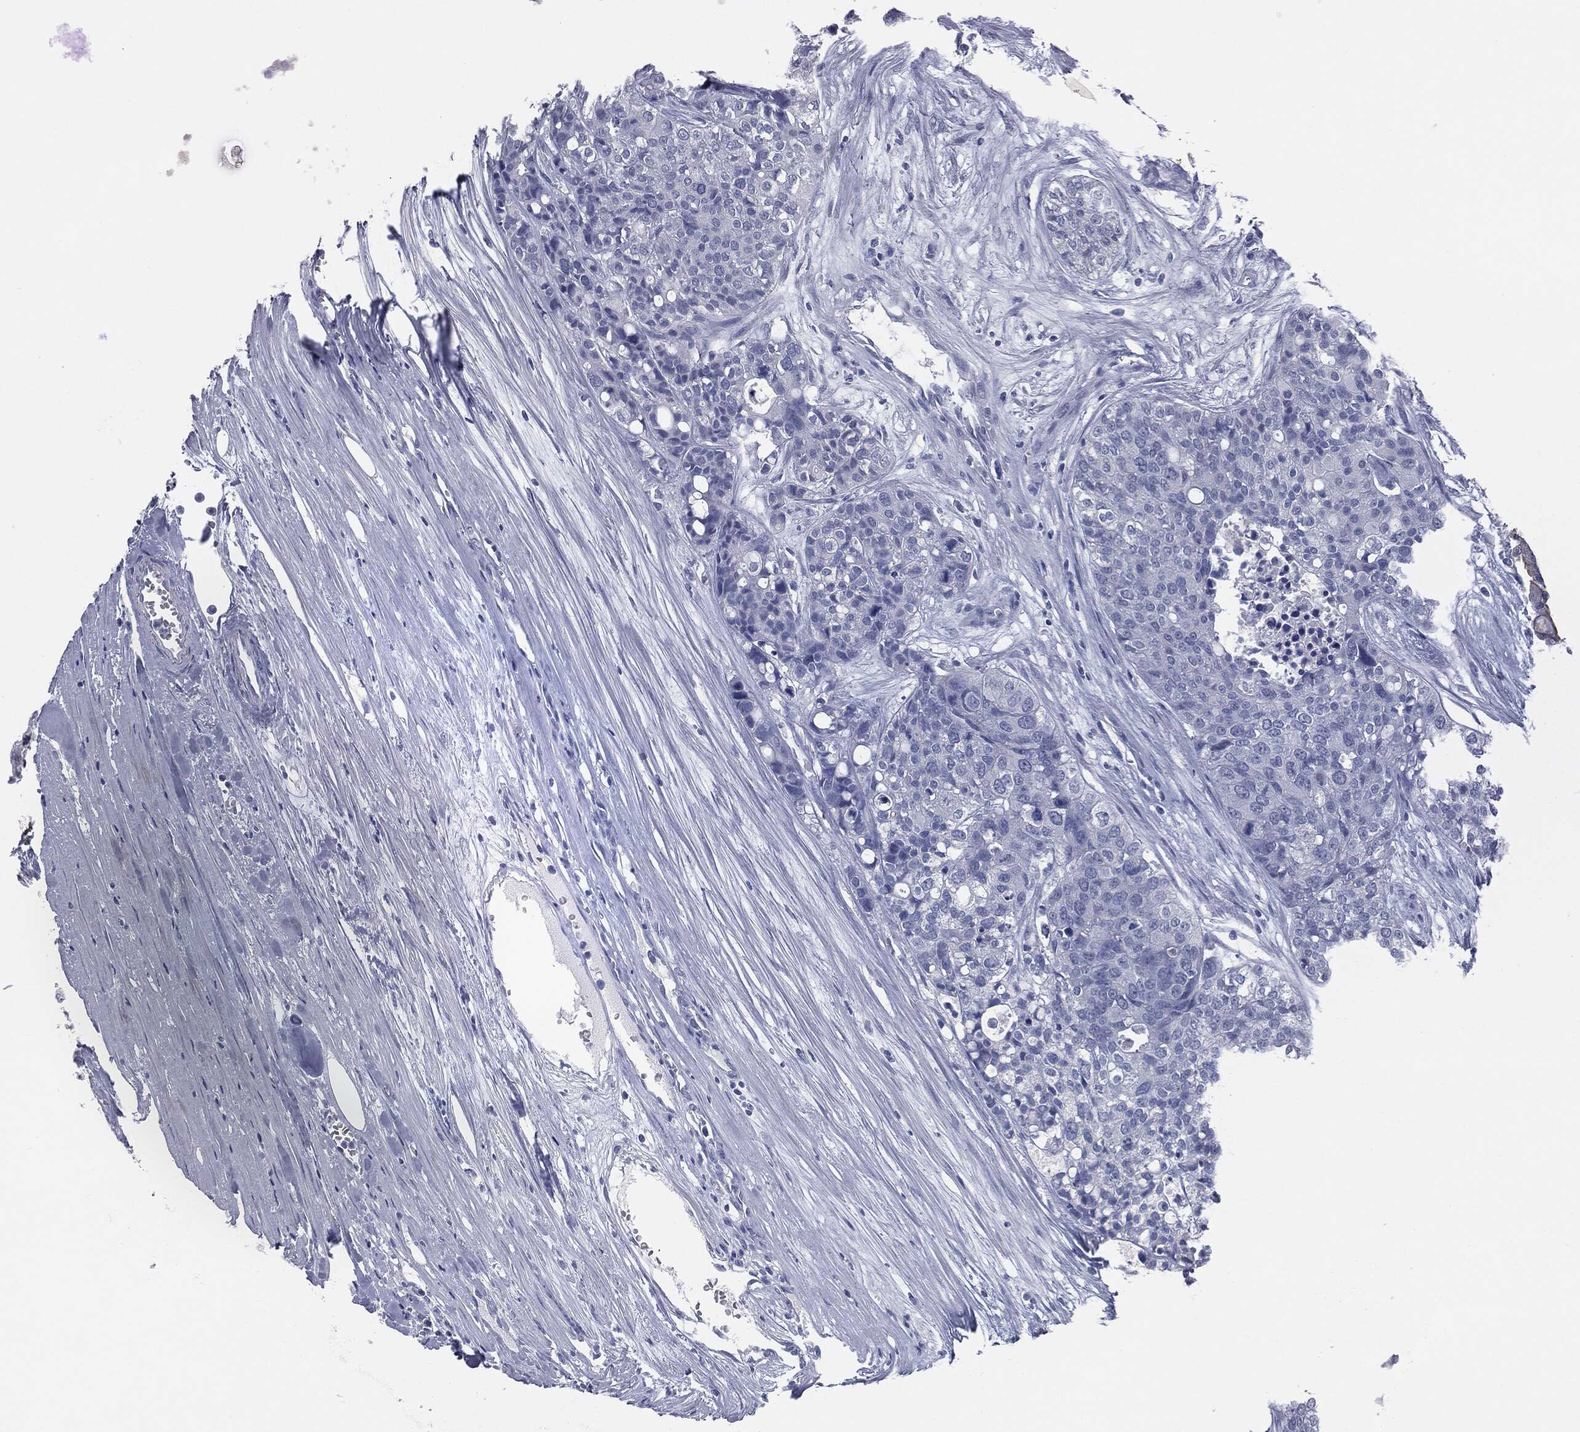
{"staining": {"intensity": "negative", "quantity": "none", "location": "none"}, "tissue": "carcinoid", "cell_type": "Tumor cells", "image_type": "cancer", "snomed": [{"axis": "morphology", "description": "Carcinoid, malignant, NOS"}, {"axis": "topography", "description": "Colon"}], "caption": "The histopathology image exhibits no staining of tumor cells in malignant carcinoid. (DAB immunohistochemistry visualized using brightfield microscopy, high magnification).", "gene": "MUC5AC", "patient": {"sex": "male", "age": 81}}